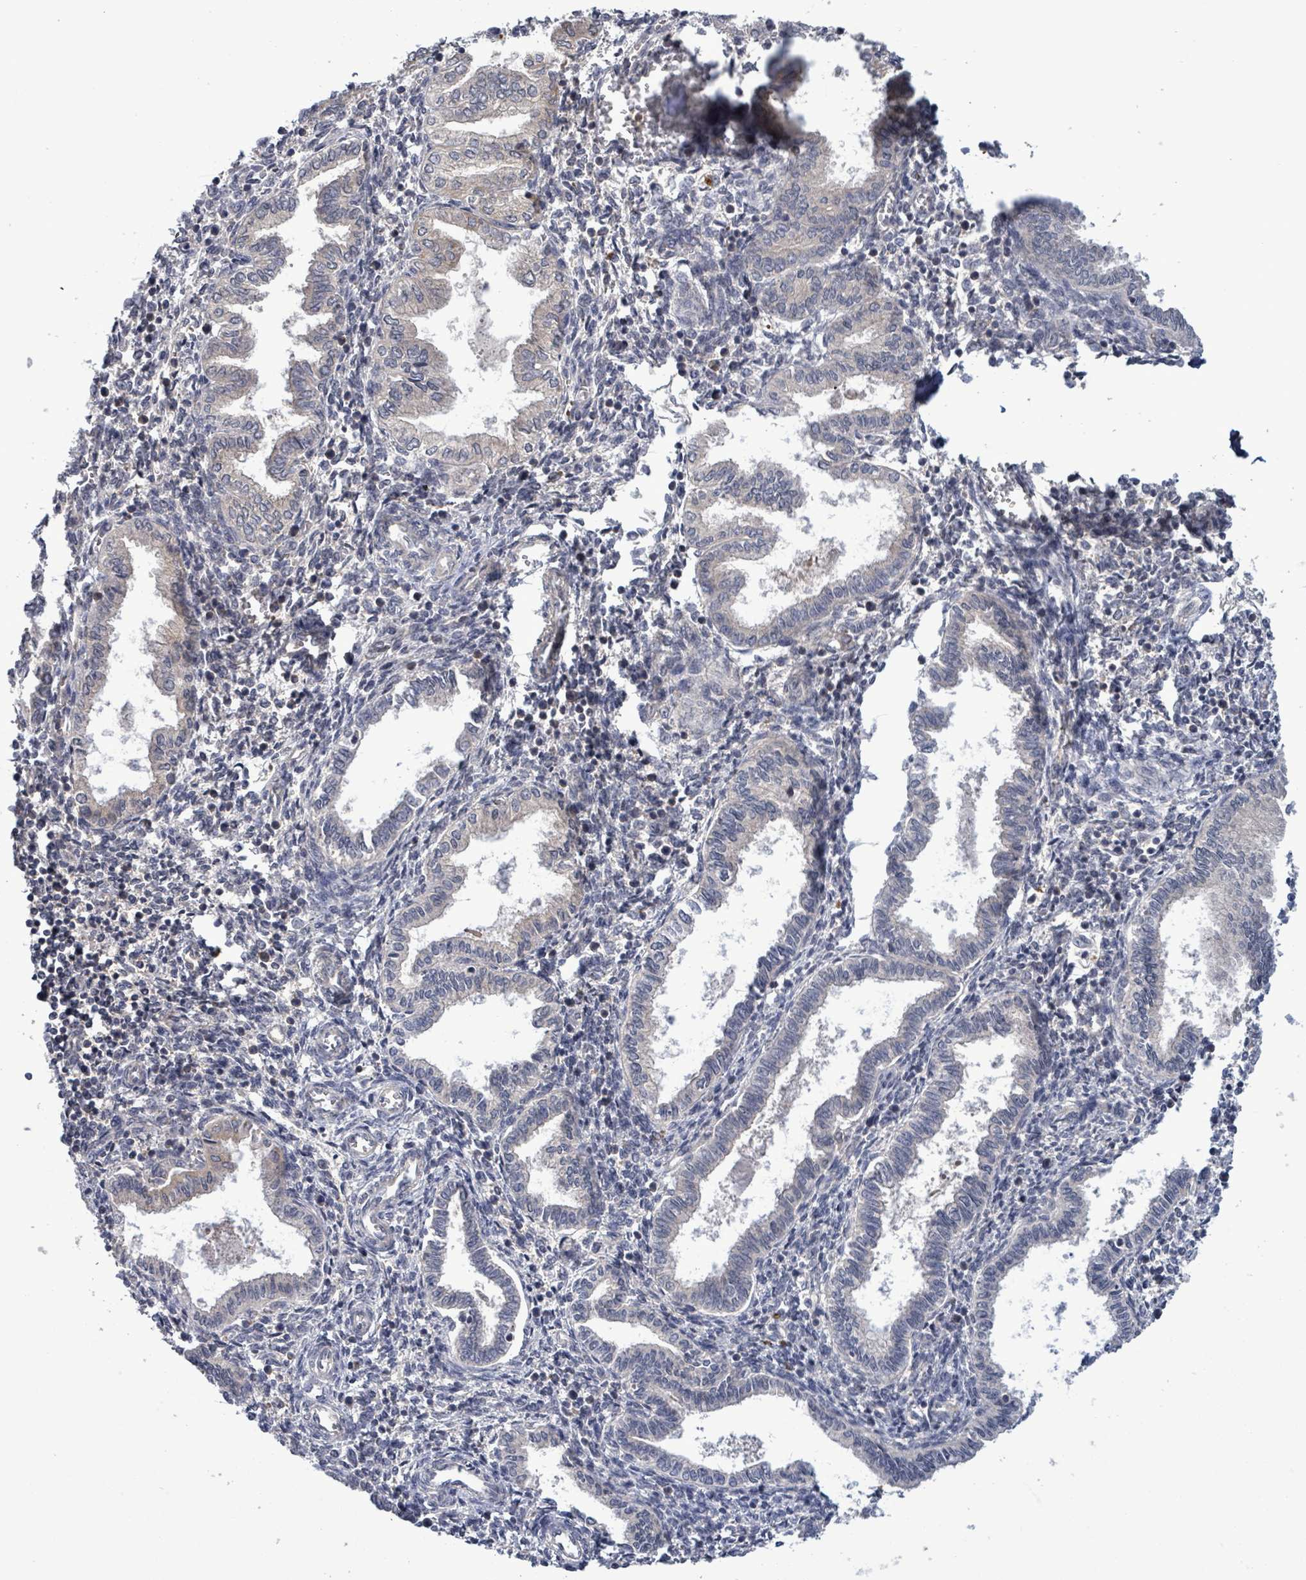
{"staining": {"intensity": "negative", "quantity": "none", "location": "none"}, "tissue": "endometrium", "cell_type": "Cells in endometrial stroma", "image_type": "normal", "snomed": [{"axis": "morphology", "description": "Normal tissue, NOS"}, {"axis": "topography", "description": "Endometrium"}], "caption": "Photomicrograph shows no protein expression in cells in endometrial stroma of normal endometrium. The staining was performed using DAB to visualize the protein expression in brown, while the nuclei were stained in blue with hematoxylin (Magnification: 20x).", "gene": "SERPINE3", "patient": {"sex": "female", "age": 37}}